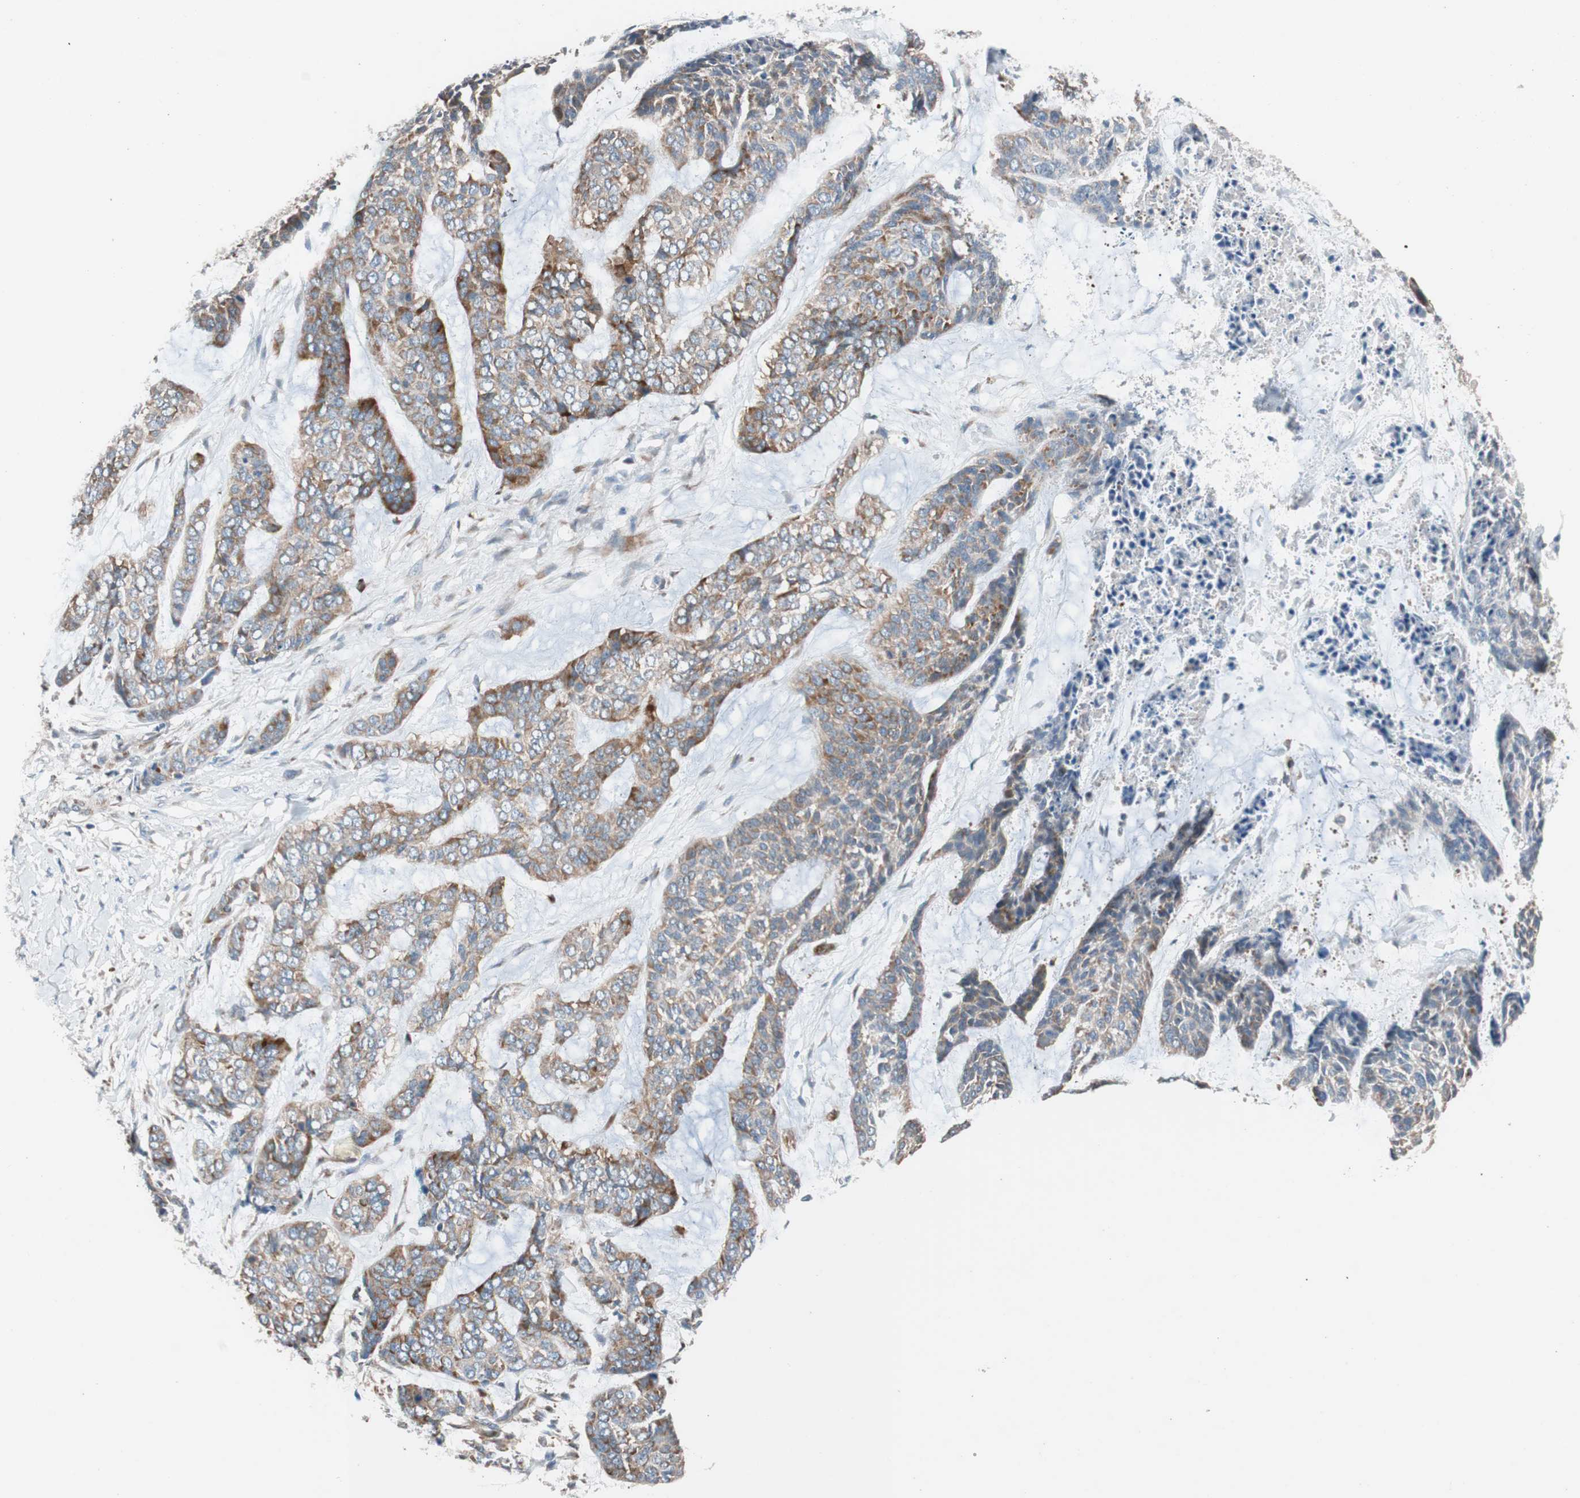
{"staining": {"intensity": "moderate", "quantity": "25%-75%", "location": "cytoplasmic/membranous"}, "tissue": "skin cancer", "cell_type": "Tumor cells", "image_type": "cancer", "snomed": [{"axis": "morphology", "description": "Basal cell carcinoma"}, {"axis": "topography", "description": "Skin"}], "caption": "There is medium levels of moderate cytoplasmic/membranous positivity in tumor cells of skin basal cell carcinoma, as demonstrated by immunohistochemical staining (brown color).", "gene": "FAAH", "patient": {"sex": "female", "age": 64}}